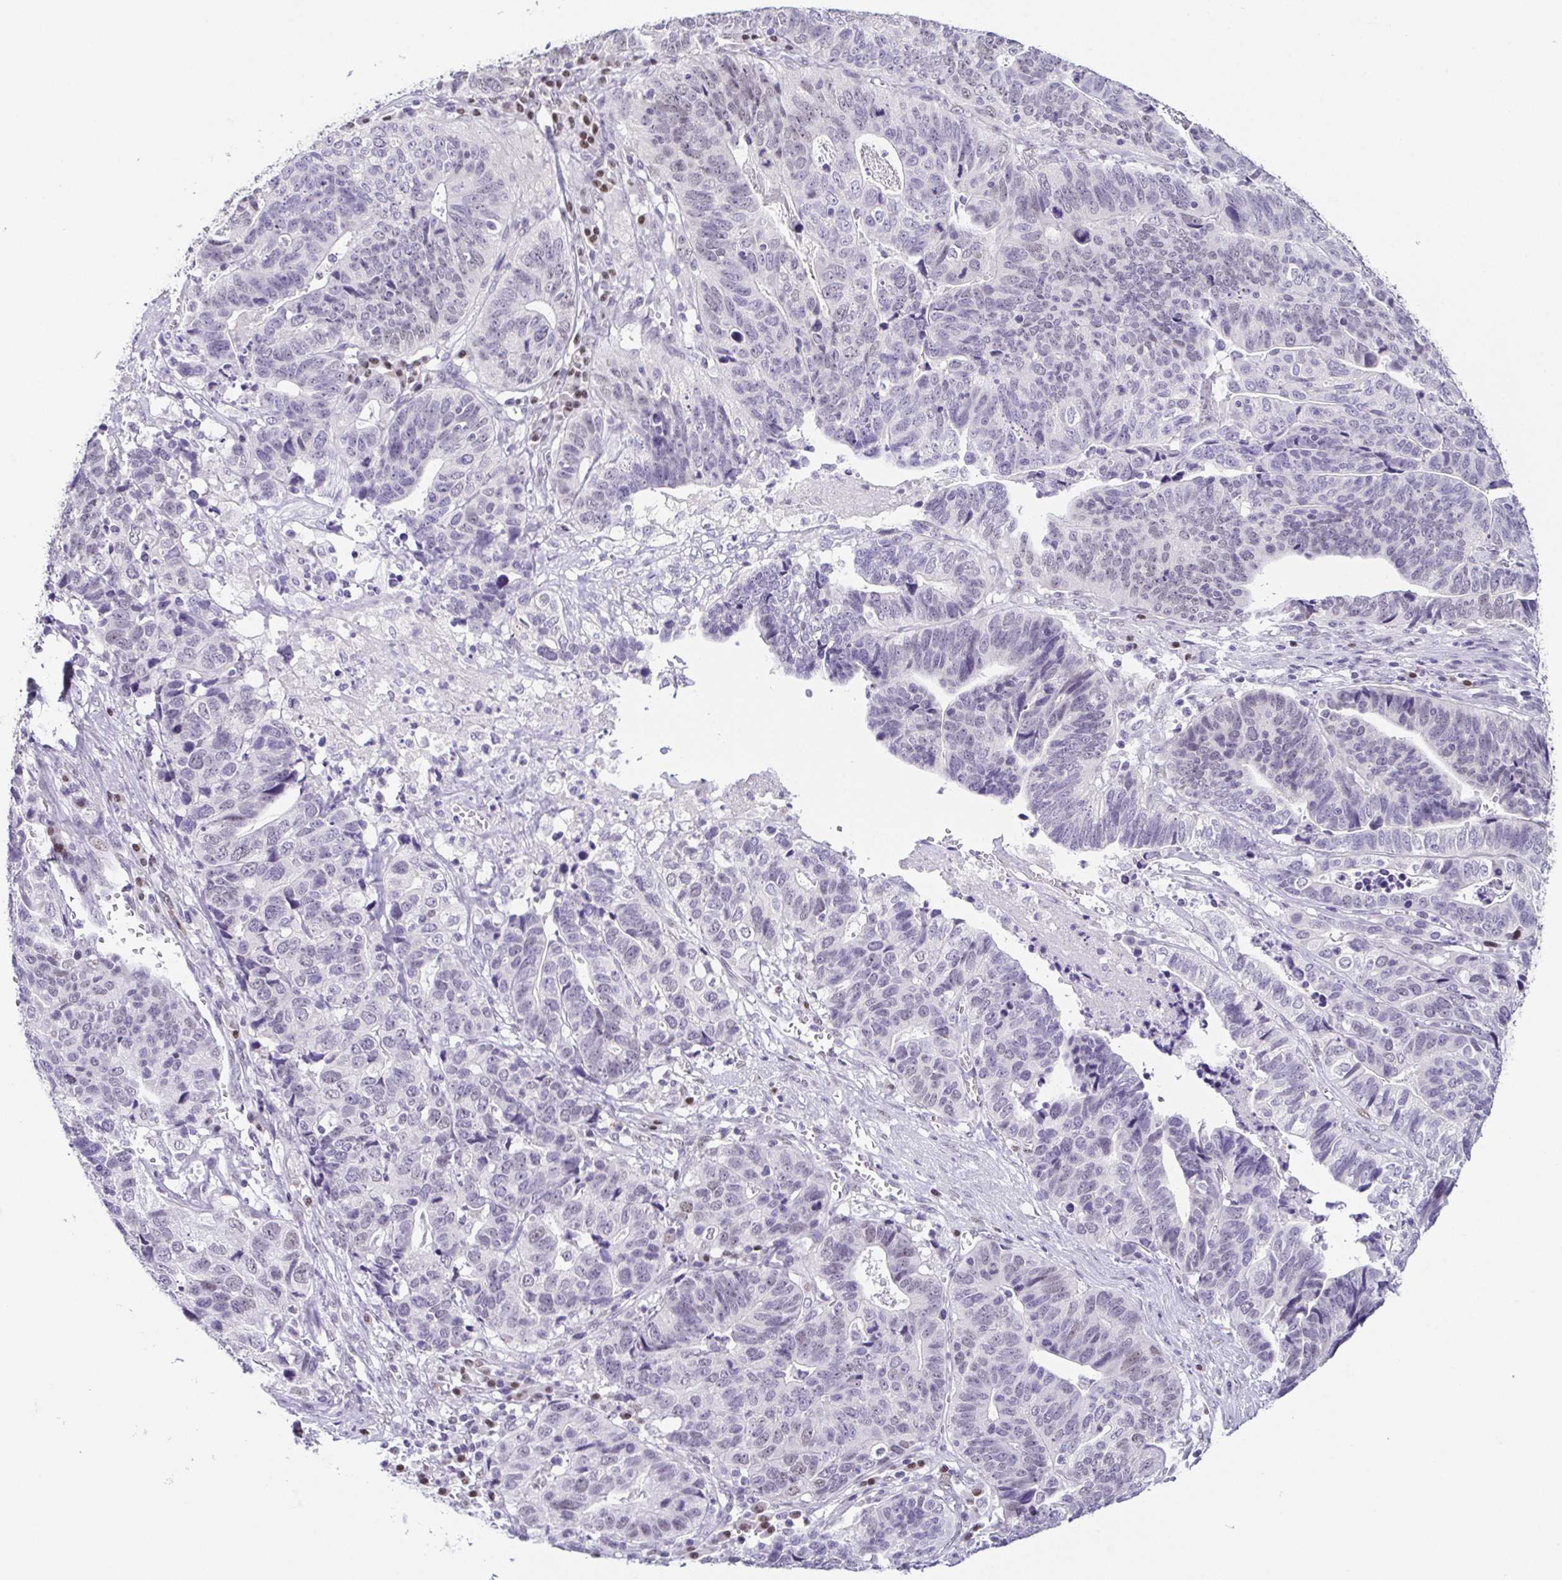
{"staining": {"intensity": "negative", "quantity": "none", "location": "none"}, "tissue": "stomach cancer", "cell_type": "Tumor cells", "image_type": "cancer", "snomed": [{"axis": "morphology", "description": "Adenocarcinoma, NOS"}, {"axis": "topography", "description": "Stomach, upper"}], "caption": "Immunohistochemistry (IHC) micrograph of neoplastic tissue: human stomach cancer (adenocarcinoma) stained with DAB exhibits no significant protein expression in tumor cells.", "gene": "TCF3", "patient": {"sex": "female", "age": 67}}